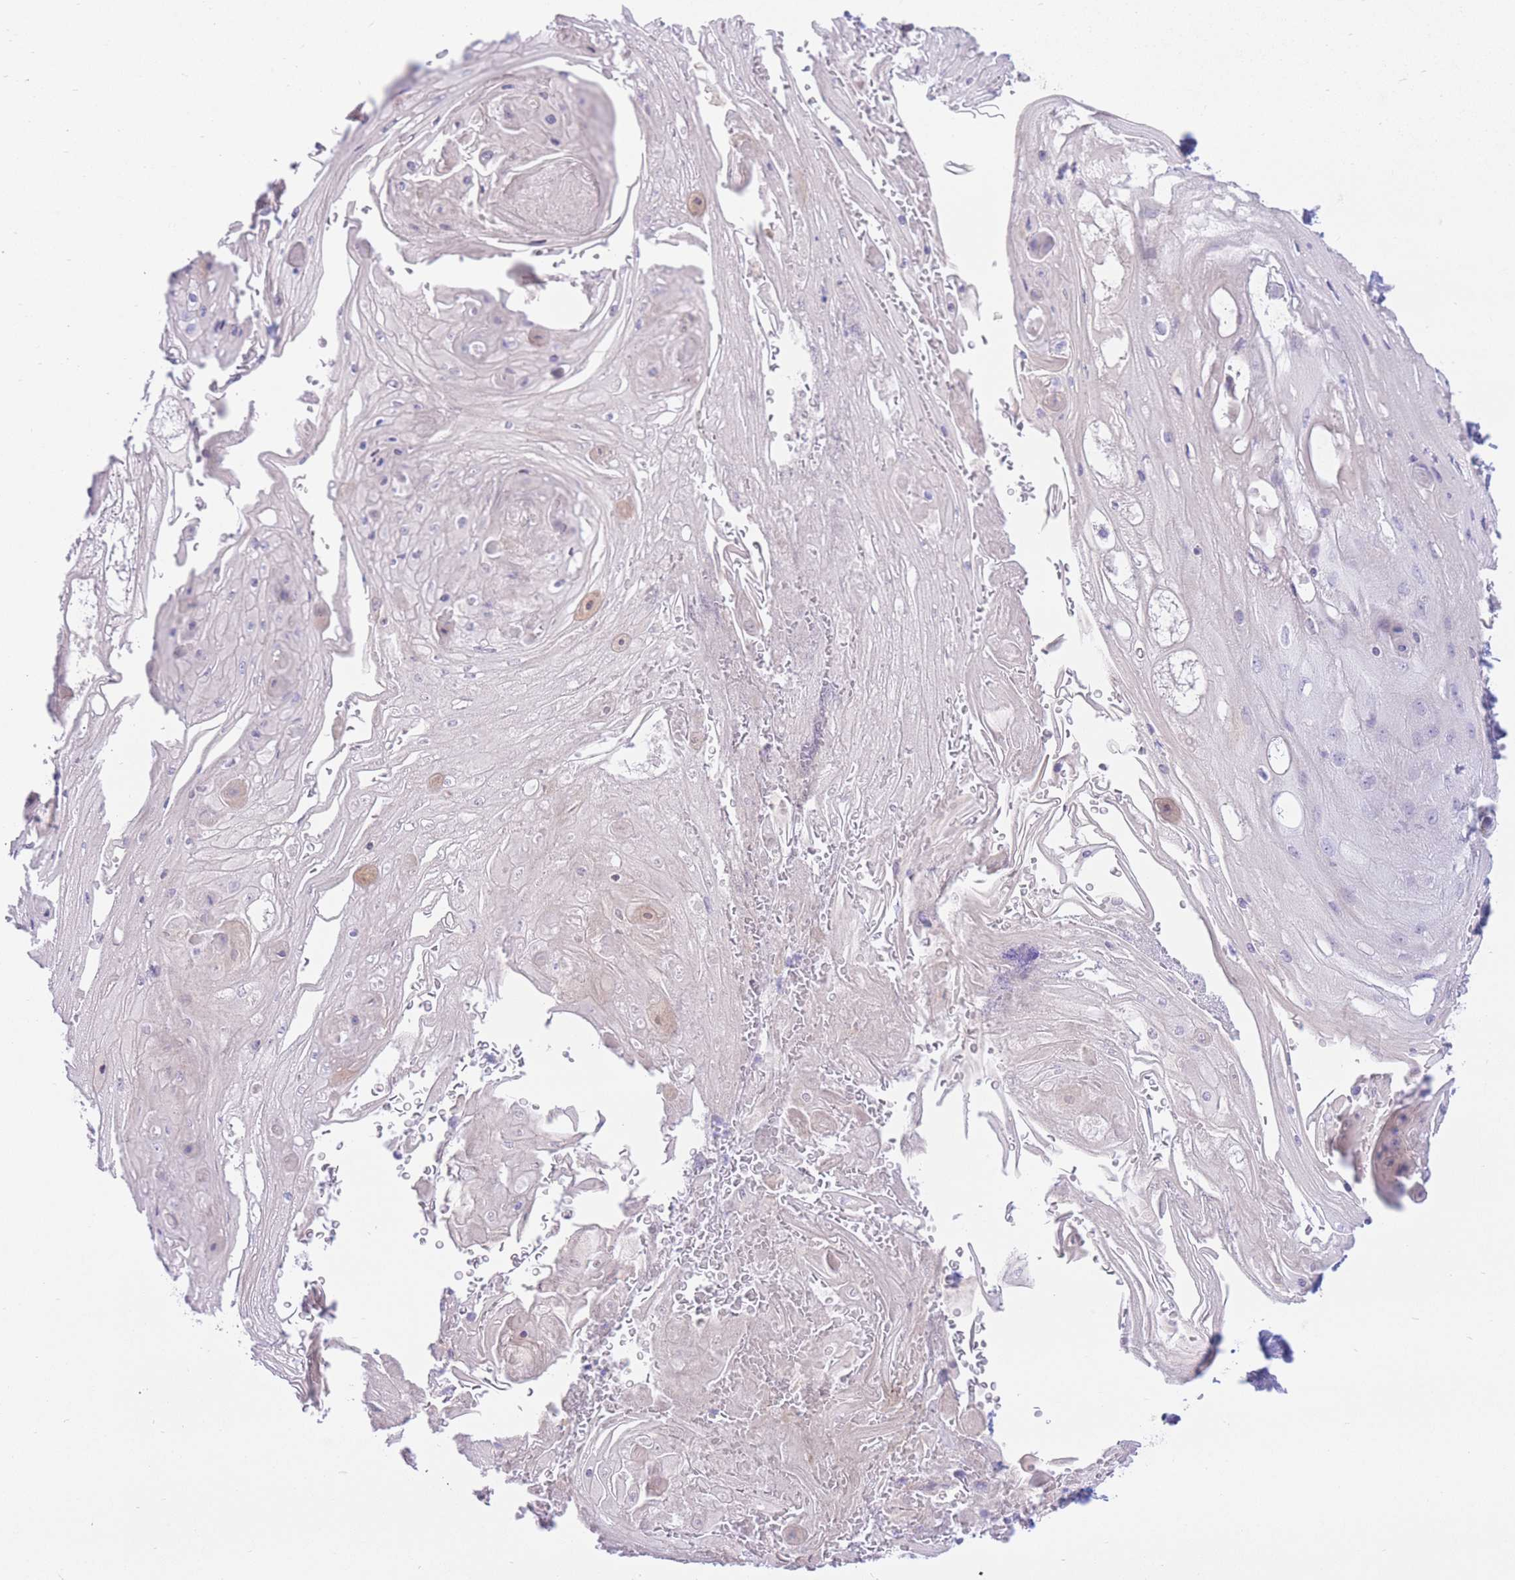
{"staining": {"intensity": "negative", "quantity": "none", "location": "none"}, "tissue": "skin cancer", "cell_type": "Tumor cells", "image_type": "cancer", "snomed": [{"axis": "morphology", "description": "Squamous cell carcinoma, NOS"}, {"axis": "topography", "description": "Skin"}], "caption": "High magnification brightfield microscopy of squamous cell carcinoma (skin) stained with DAB (3,3'-diaminobenzidine) (brown) and counterstained with hematoxylin (blue): tumor cells show no significant staining. (DAB immunohistochemistry (IHC) visualized using brightfield microscopy, high magnification).", "gene": "RPL39L", "patient": {"sex": "male", "age": 70}}